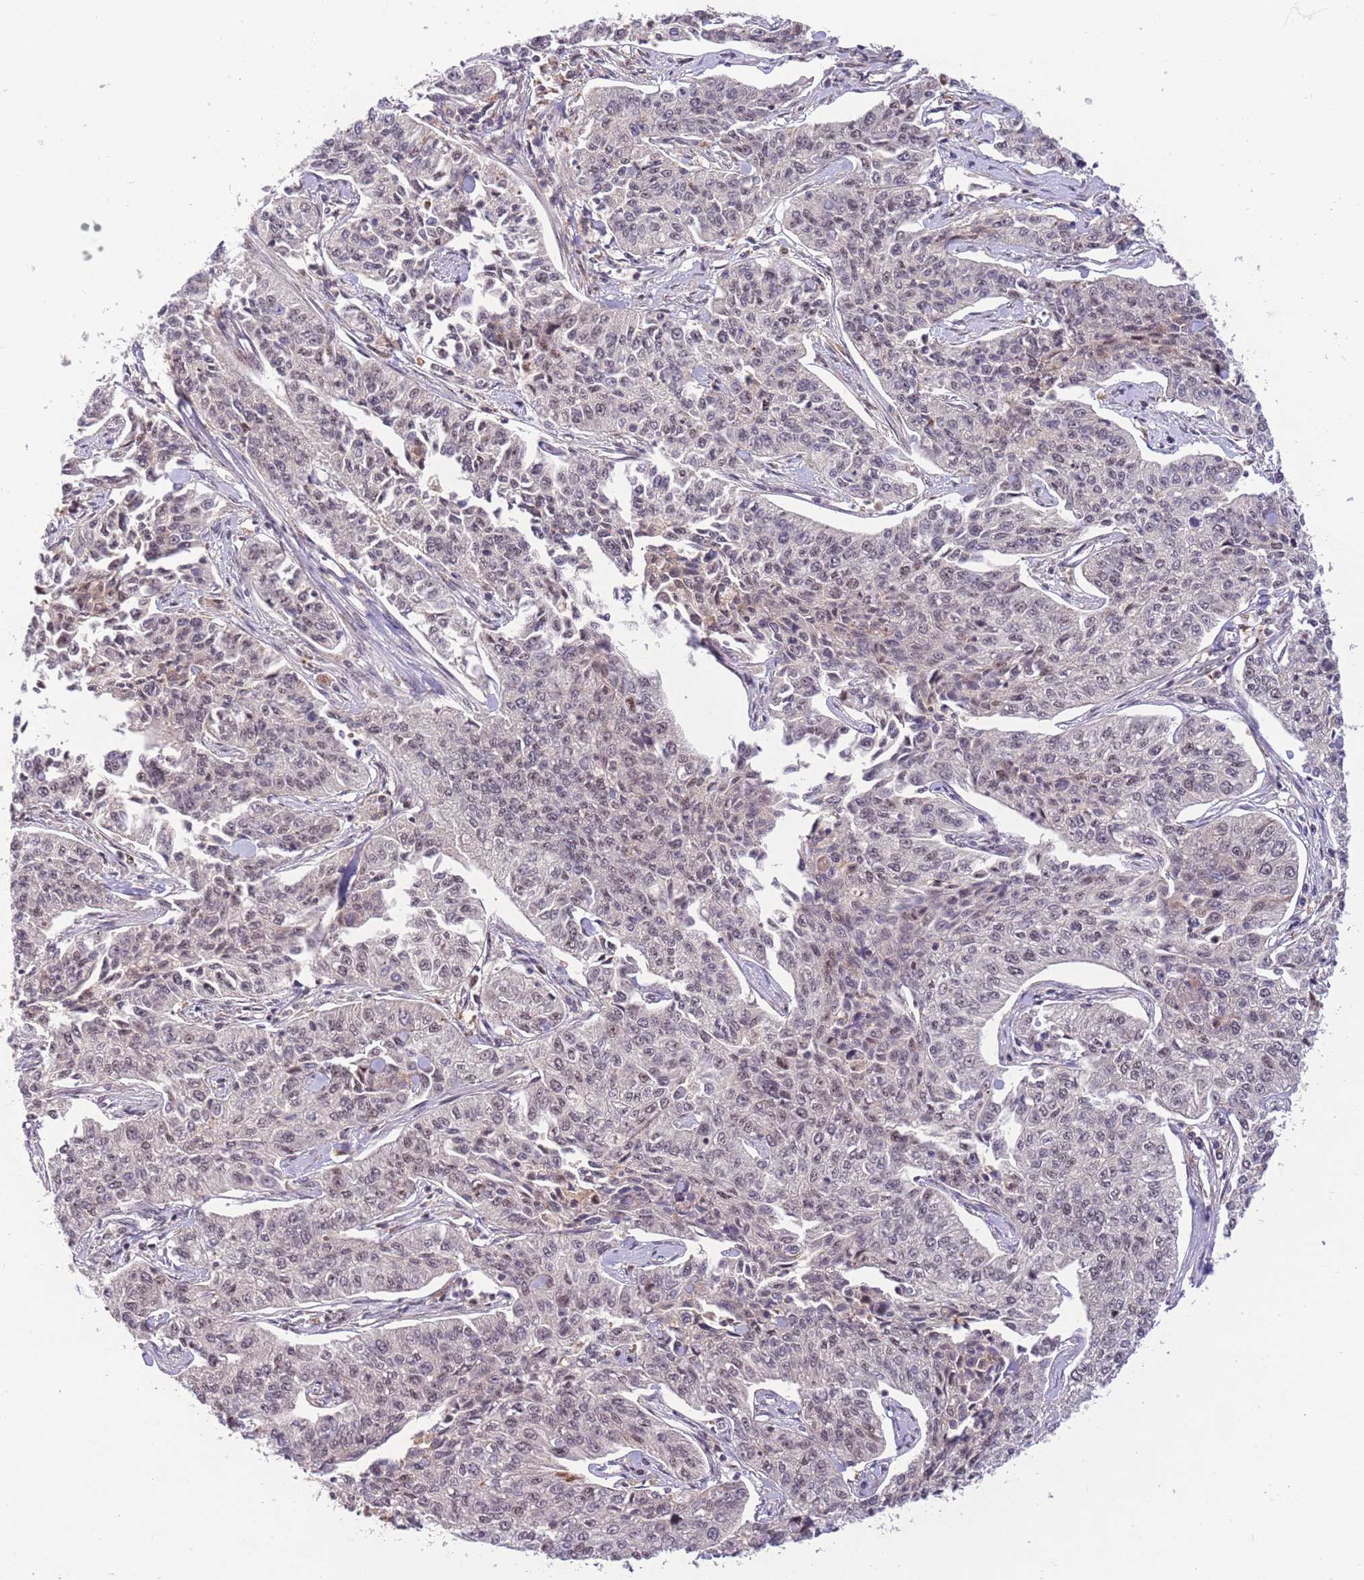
{"staining": {"intensity": "weak", "quantity": "<25%", "location": "nuclear"}, "tissue": "cervical cancer", "cell_type": "Tumor cells", "image_type": "cancer", "snomed": [{"axis": "morphology", "description": "Squamous cell carcinoma, NOS"}, {"axis": "topography", "description": "Cervix"}], "caption": "IHC image of human cervical cancer stained for a protein (brown), which demonstrates no positivity in tumor cells.", "gene": "TRIM27", "patient": {"sex": "female", "age": 35}}